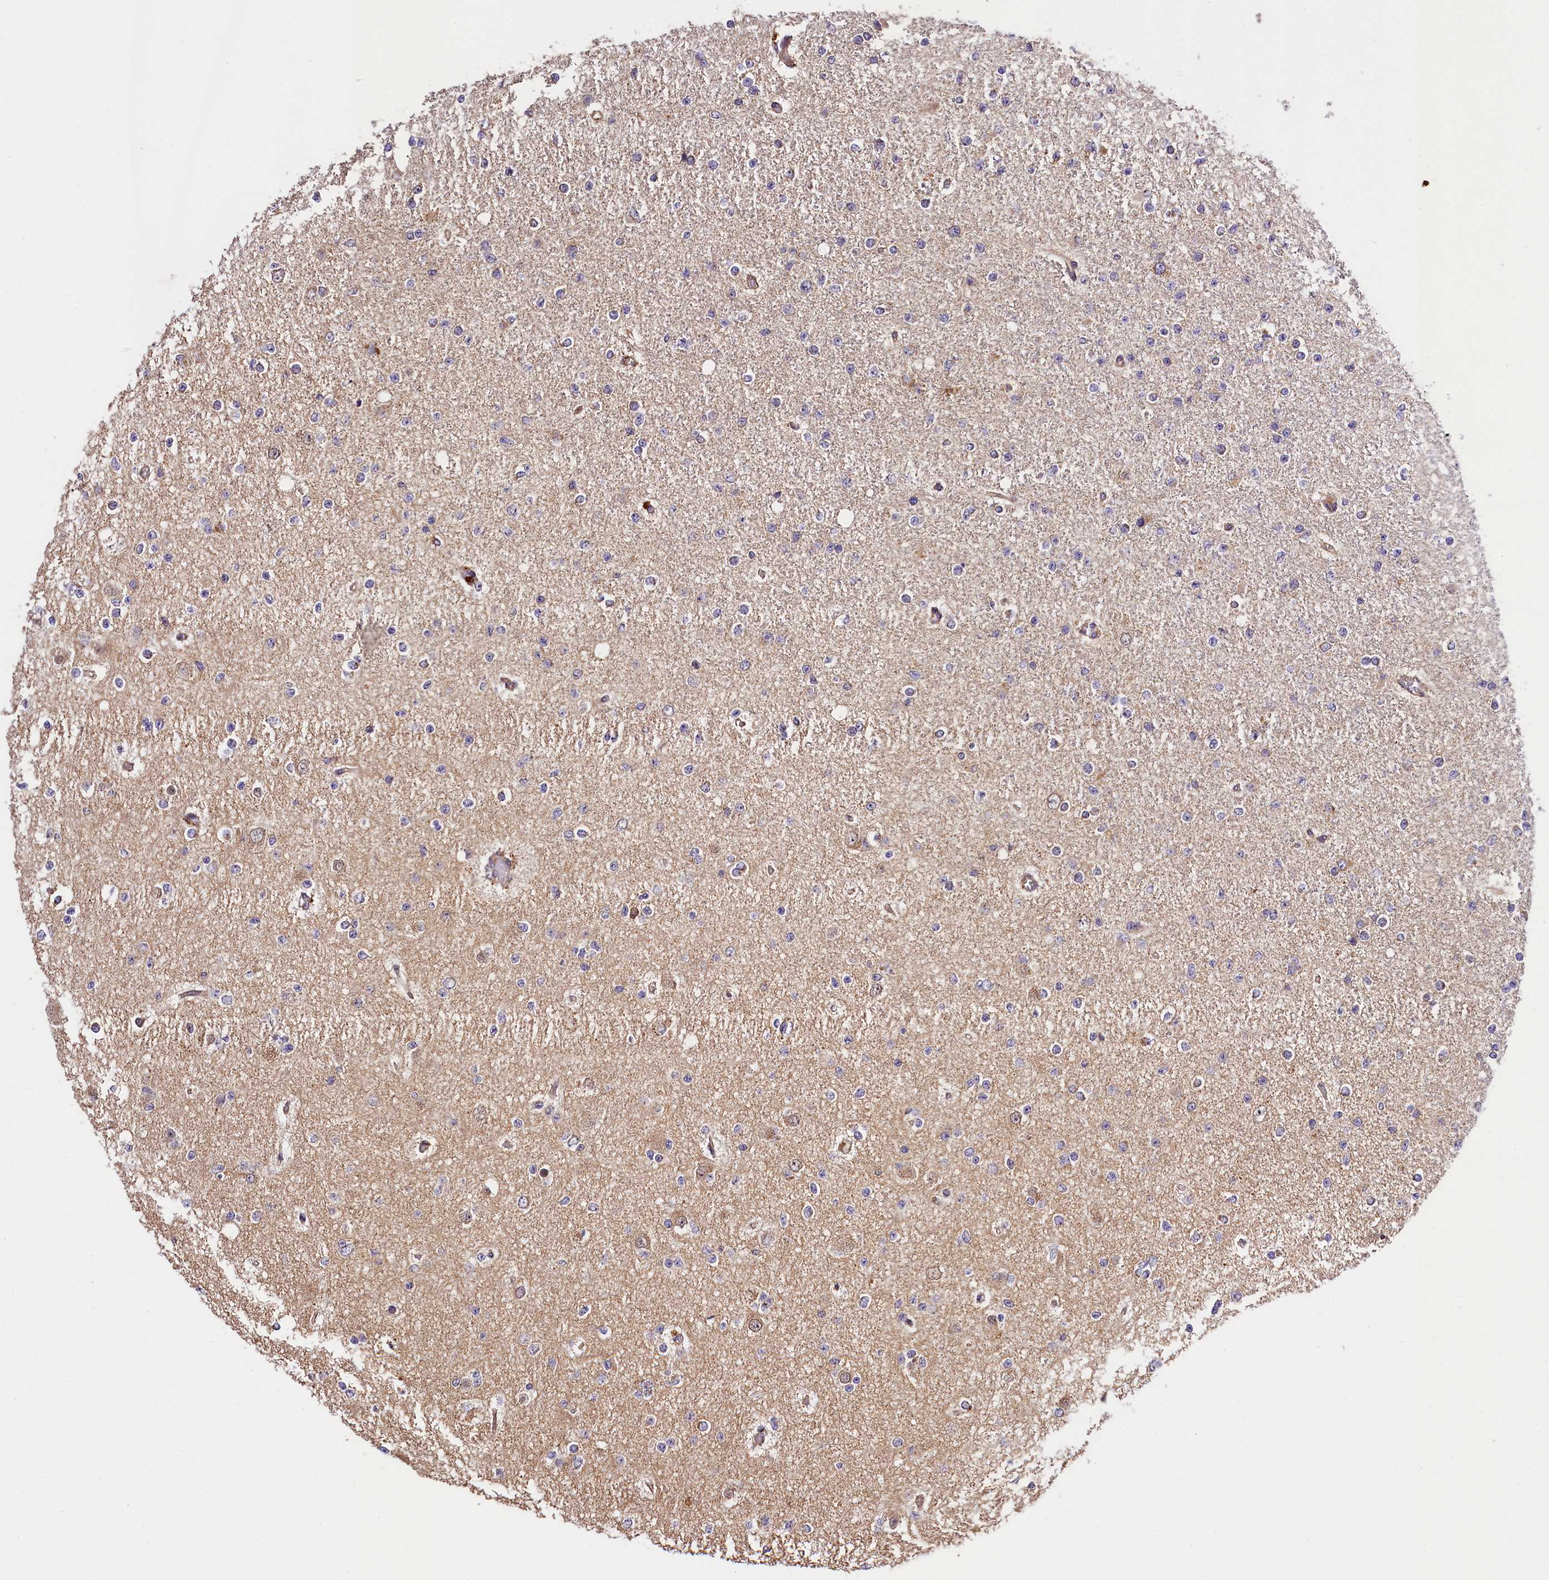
{"staining": {"intensity": "negative", "quantity": "none", "location": "none"}, "tissue": "glioma", "cell_type": "Tumor cells", "image_type": "cancer", "snomed": [{"axis": "morphology", "description": "Glioma, malignant, Low grade"}, {"axis": "topography", "description": "Brain"}], "caption": "An immunohistochemistry (IHC) micrograph of malignant glioma (low-grade) is shown. There is no staining in tumor cells of malignant glioma (low-grade).", "gene": "KPTN", "patient": {"sex": "female", "age": 22}}